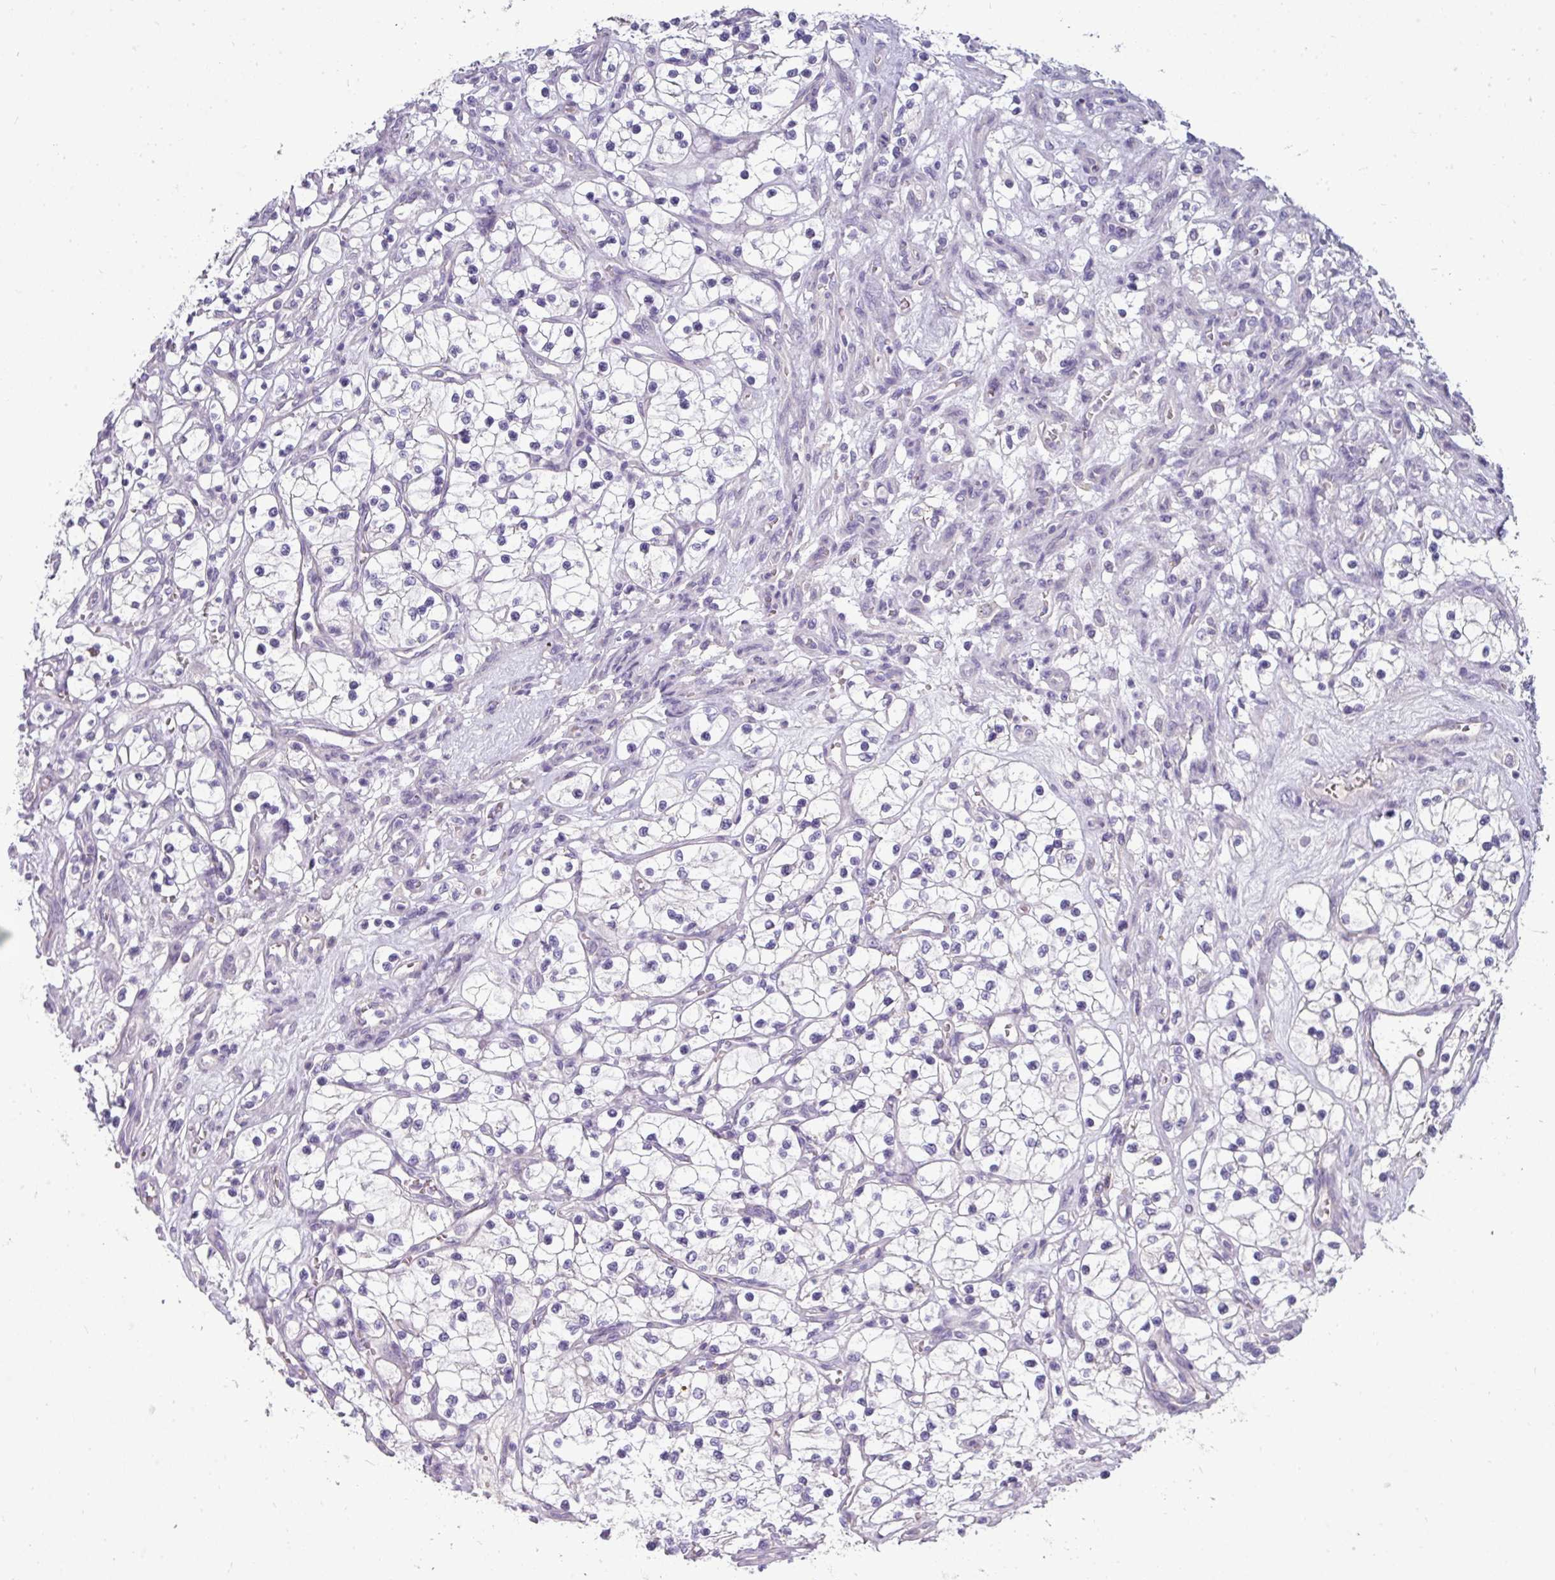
{"staining": {"intensity": "negative", "quantity": "none", "location": "none"}, "tissue": "renal cancer", "cell_type": "Tumor cells", "image_type": "cancer", "snomed": [{"axis": "morphology", "description": "Adenocarcinoma, NOS"}, {"axis": "topography", "description": "Kidney"}], "caption": "The immunohistochemistry (IHC) micrograph has no significant expression in tumor cells of adenocarcinoma (renal) tissue. (Immunohistochemistry (ihc), brightfield microscopy, high magnification).", "gene": "ASXL3", "patient": {"sex": "female", "age": 69}}